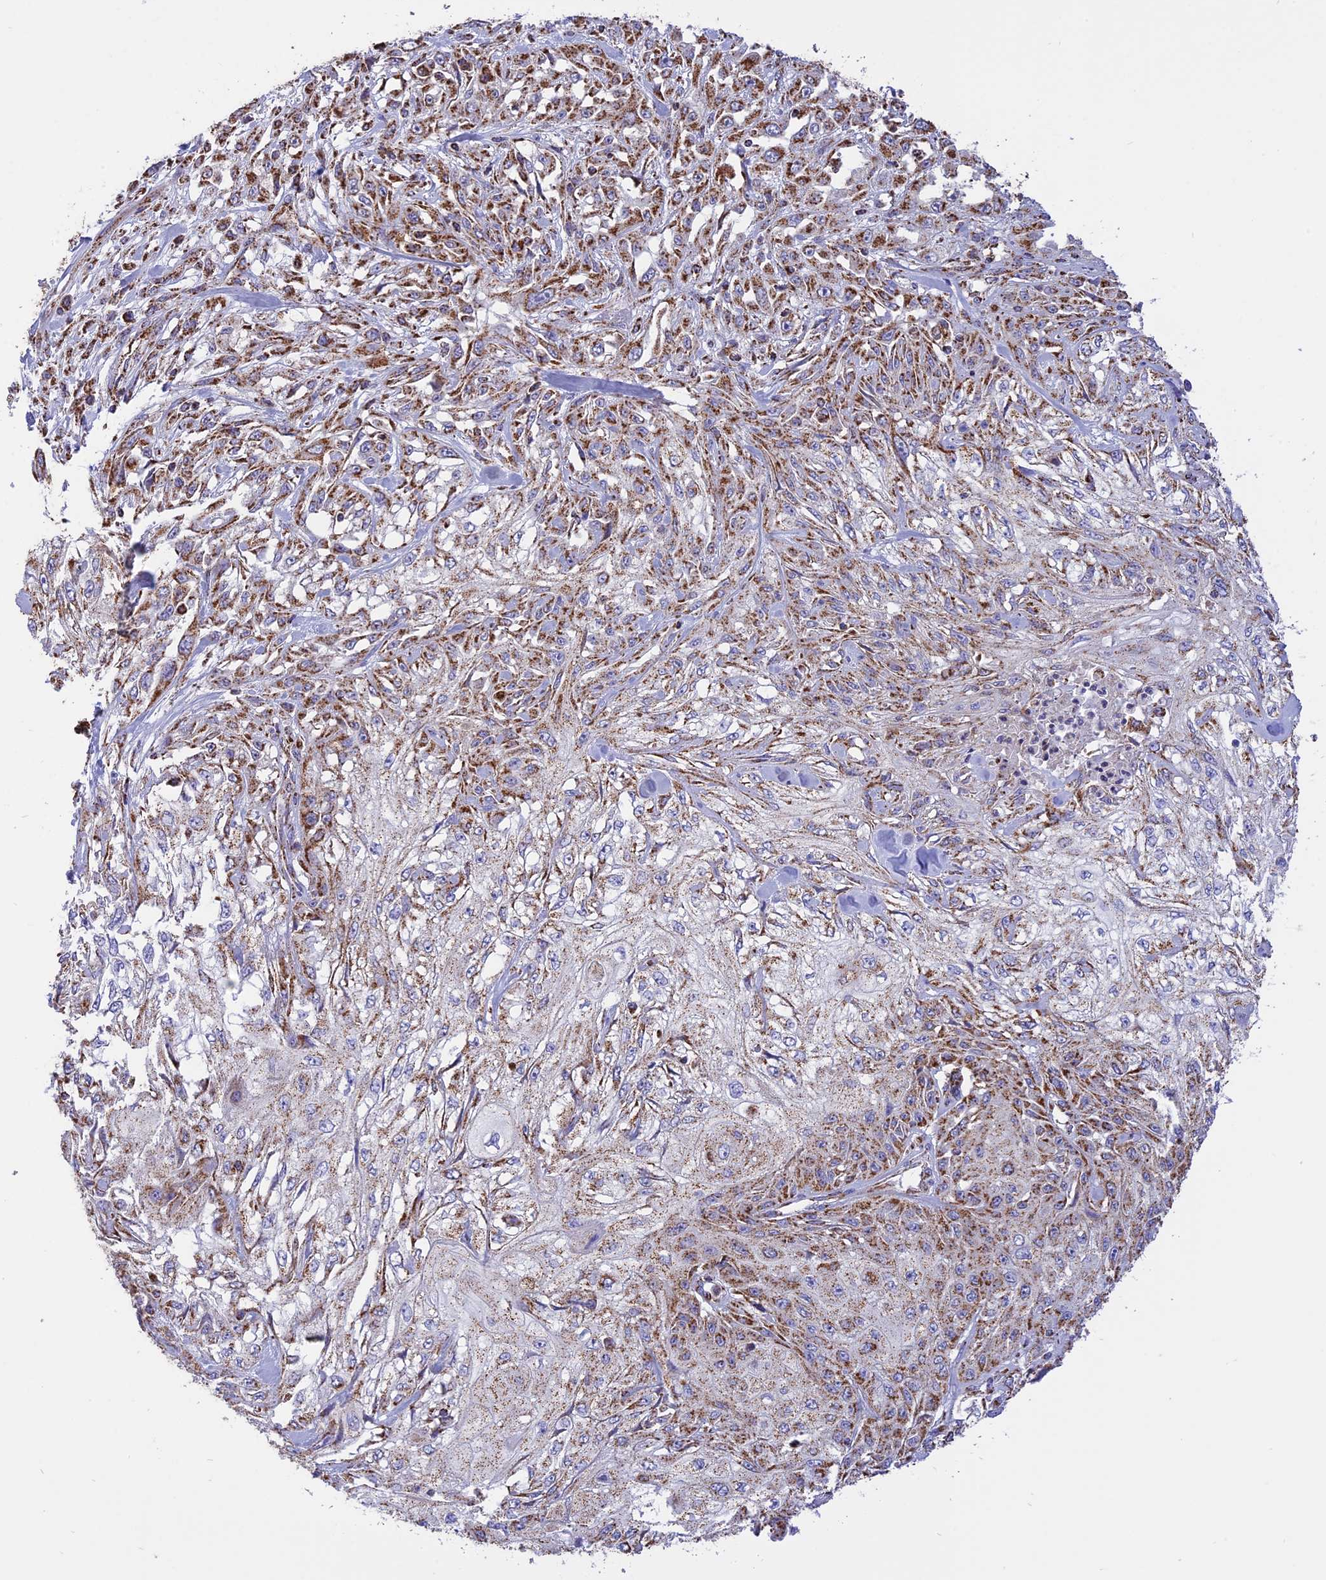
{"staining": {"intensity": "strong", "quantity": ">75%", "location": "cytoplasmic/membranous"}, "tissue": "skin cancer", "cell_type": "Tumor cells", "image_type": "cancer", "snomed": [{"axis": "morphology", "description": "Squamous cell carcinoma, NOS"}, {"axis": "morphology", "description": "Squamous cell carcinoma, metastatic, NOS"}, {"axis": "topography", "description": "Skin"}, {"axis": "topography", "description": "Lymph node"}], "caption": "Squamous cell carcinoma (skin) stained with DAB immunohistochemistry (IHC) exhibits high levels of strong cytoplasmic/membranous expression in about >75% of tumor cells.", "gene": "TTC4", "patient": {"sex": "male", "age": 75}}